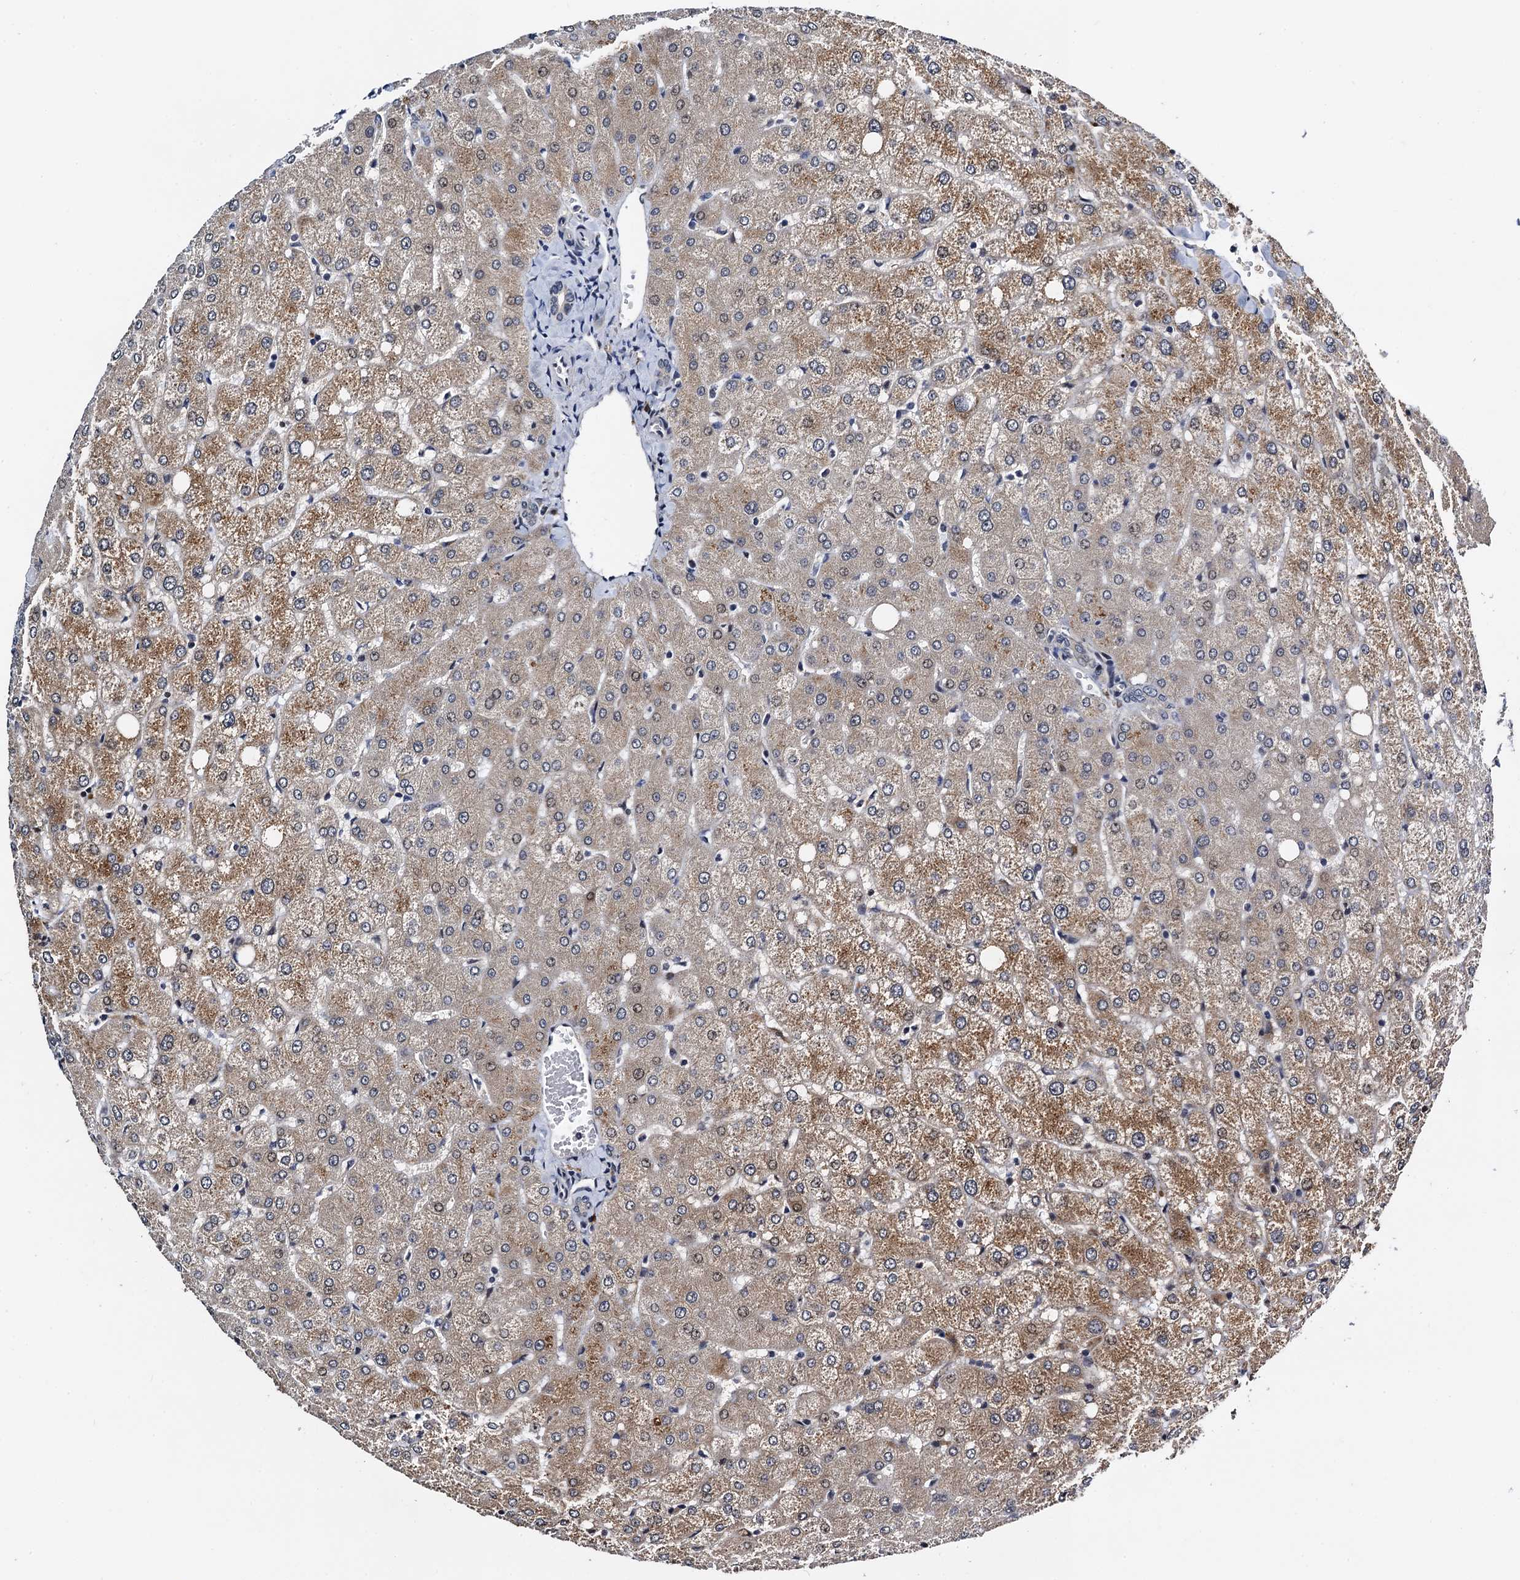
{"staining": {"intensity": "negative", "quantity": "none", "location": "none"}, "tissue": "liver", "cell_type": "Cholangiocytes", "image_type": "normal", "snomed": [{"axis": "morphology", "description": "Normal tissue, NOS"}, {"axis": "topography", "description": "Liver"}], "caption": "This is a image of IHC staining of benign liver, which shows no staining in cholangiocytes.", "gene": "FAM222A", "patient": {"sex": "female", "age": 54}}